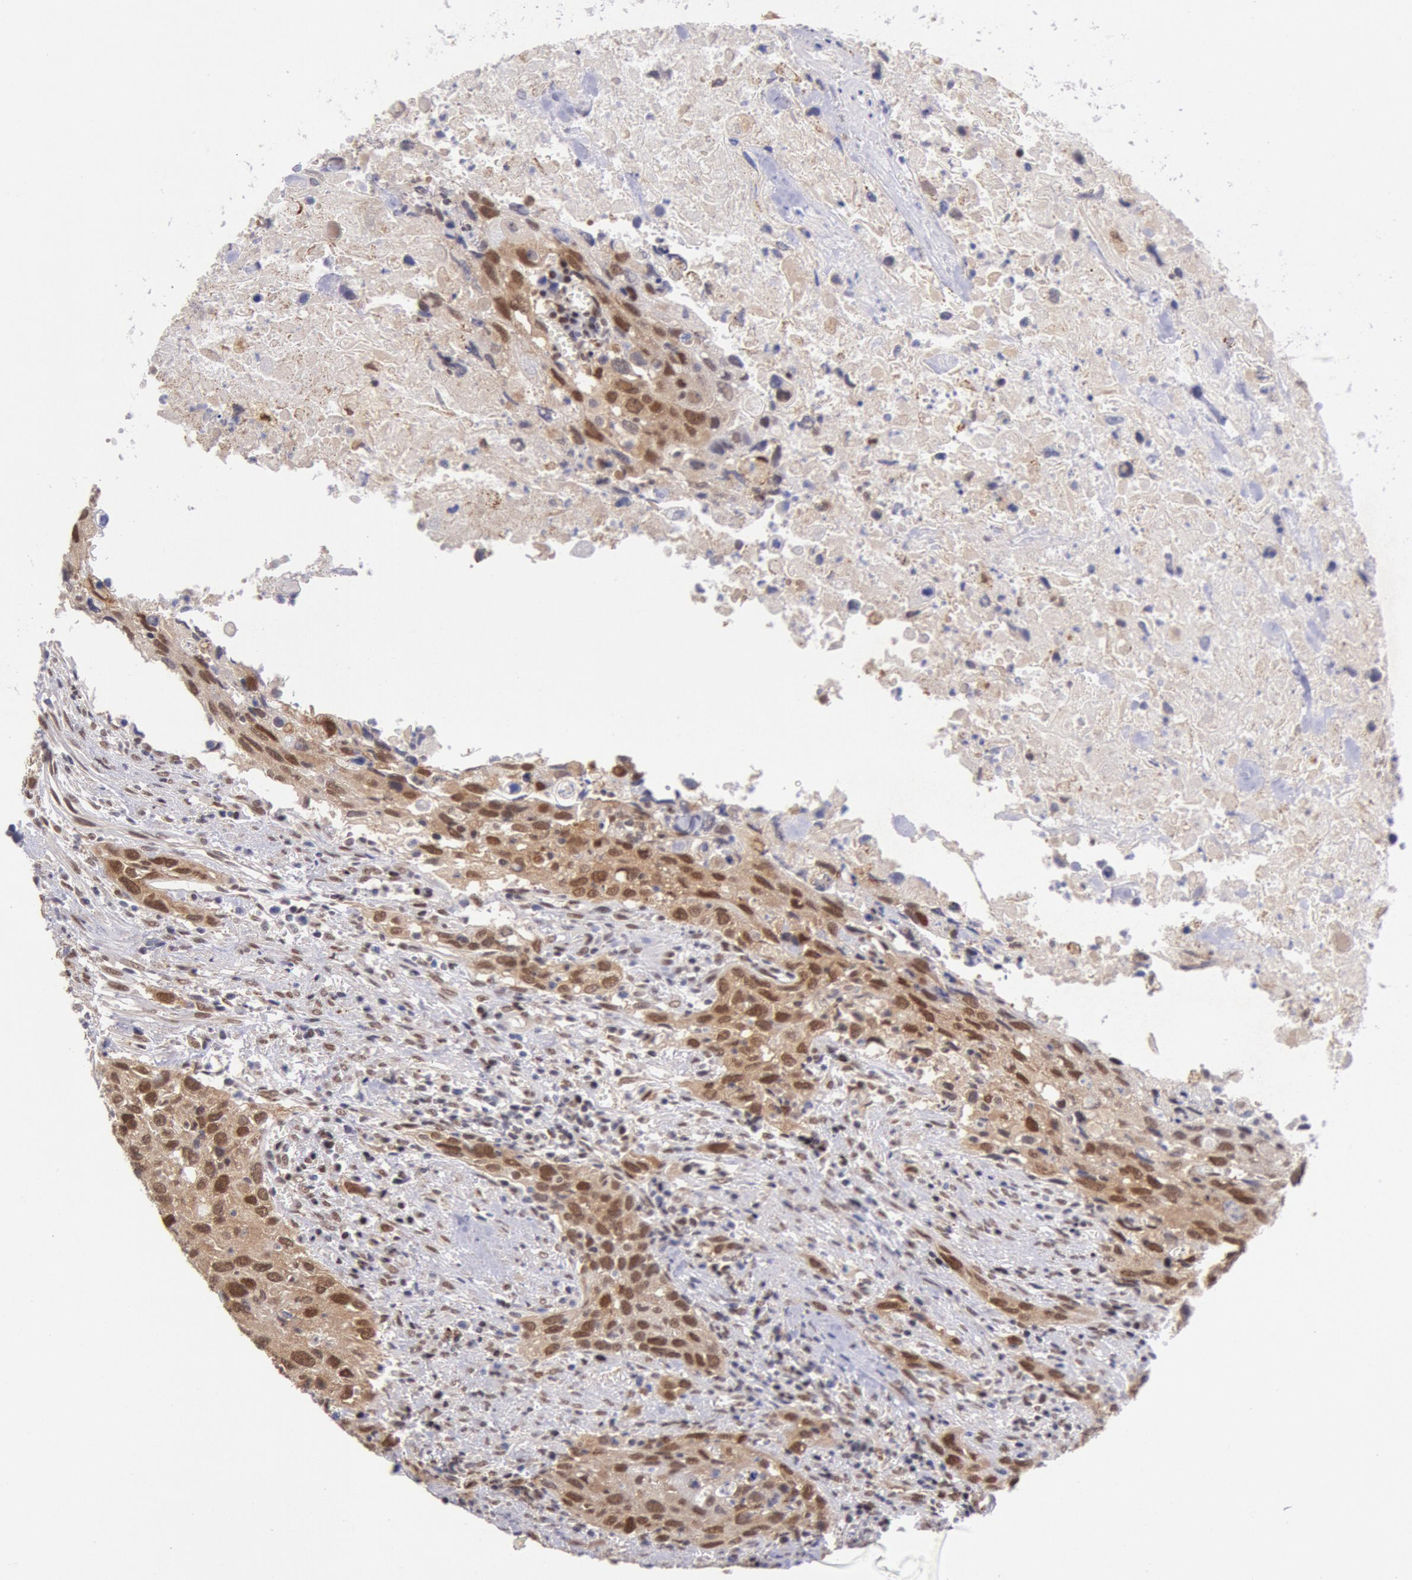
{"staining": {"intensity": "moderate", "quantity": ">75%", "location": "cytoplasmic/membranous,nuclear"}, "tissue": "urothelial cancer", "cell_type": "Tumor cells", "image_type": "cancer", "snomed": [{"axis": "morphology", "description": "Urothelial carcinoma, High grade"}, {"axis": "topography", "description": "Urinary bladder"}], "caption": "This photomicrograph demonstrates high-grade urothelial carcinoma stained with immunohistochemistry to label a protein in brown. The cytoplasmic/membranous and nuclear of tumor cells show moderate positivity for the protein. Nuclei are counter-stained blue.", "gene": "CDKN2B", "patient": {"sex": "male", "age": 71}}